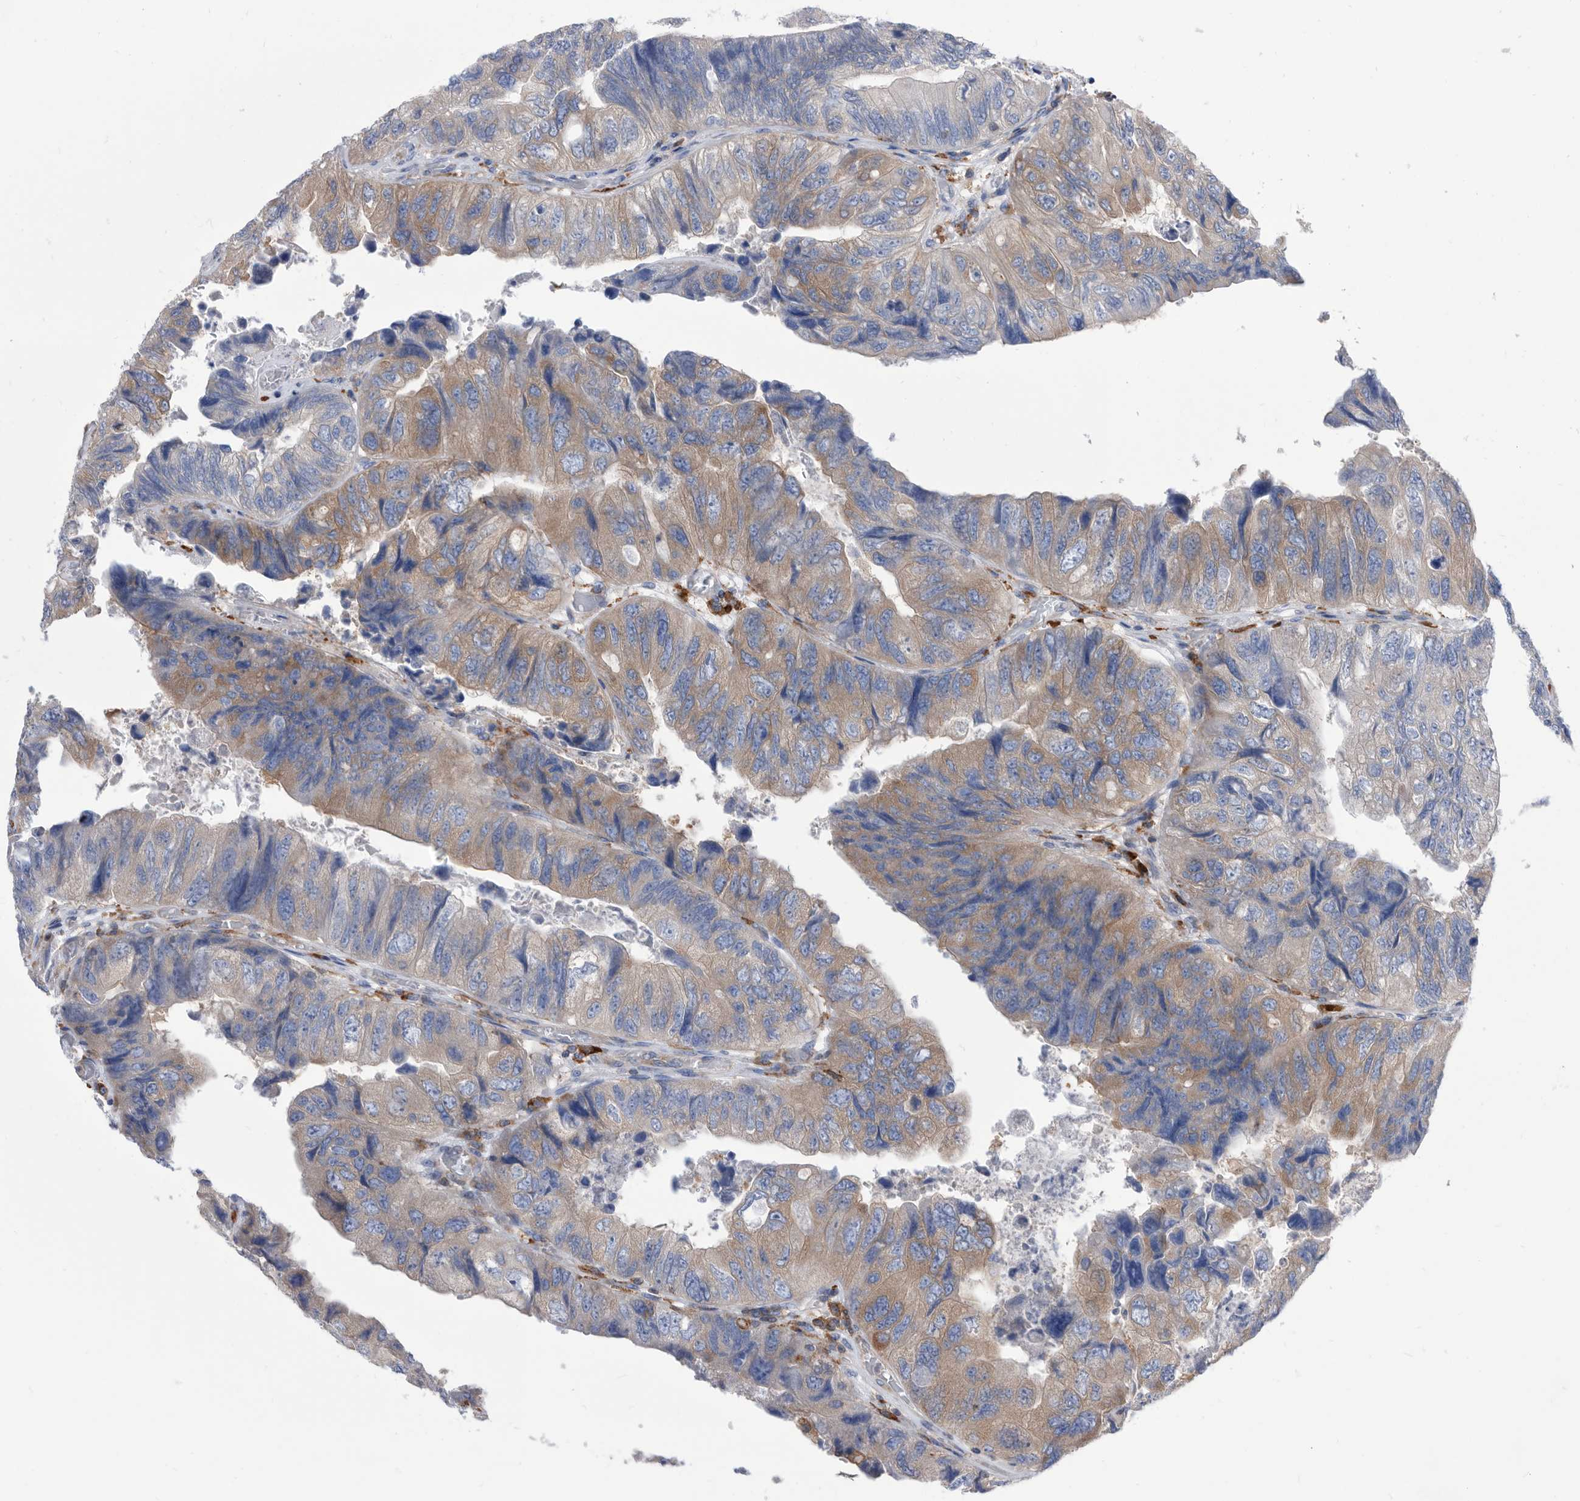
{"staining": {"intensity": "moderate", "quantity": "25%-75%", "location": "cytoplasmic/membranous"}, "tissue": "colorectal cancer", "cell_type": "Tumor cells", "image_type": "cancer", "snomed": [{"axis": "morphology", "description": "Adenocarcinoma, NOS"}, {"axis": "topography", "description": "Rectum"}], "caption": "DAB immunohistochemical staining of human colorectal cancer (adenocarcinoma) exhibits moderate cytoplasmic/membranous protein expression in approximately 25%-75% of tumor cells.", "gene": "SMG7", "patient": {"sex": "male", "age": 63}}